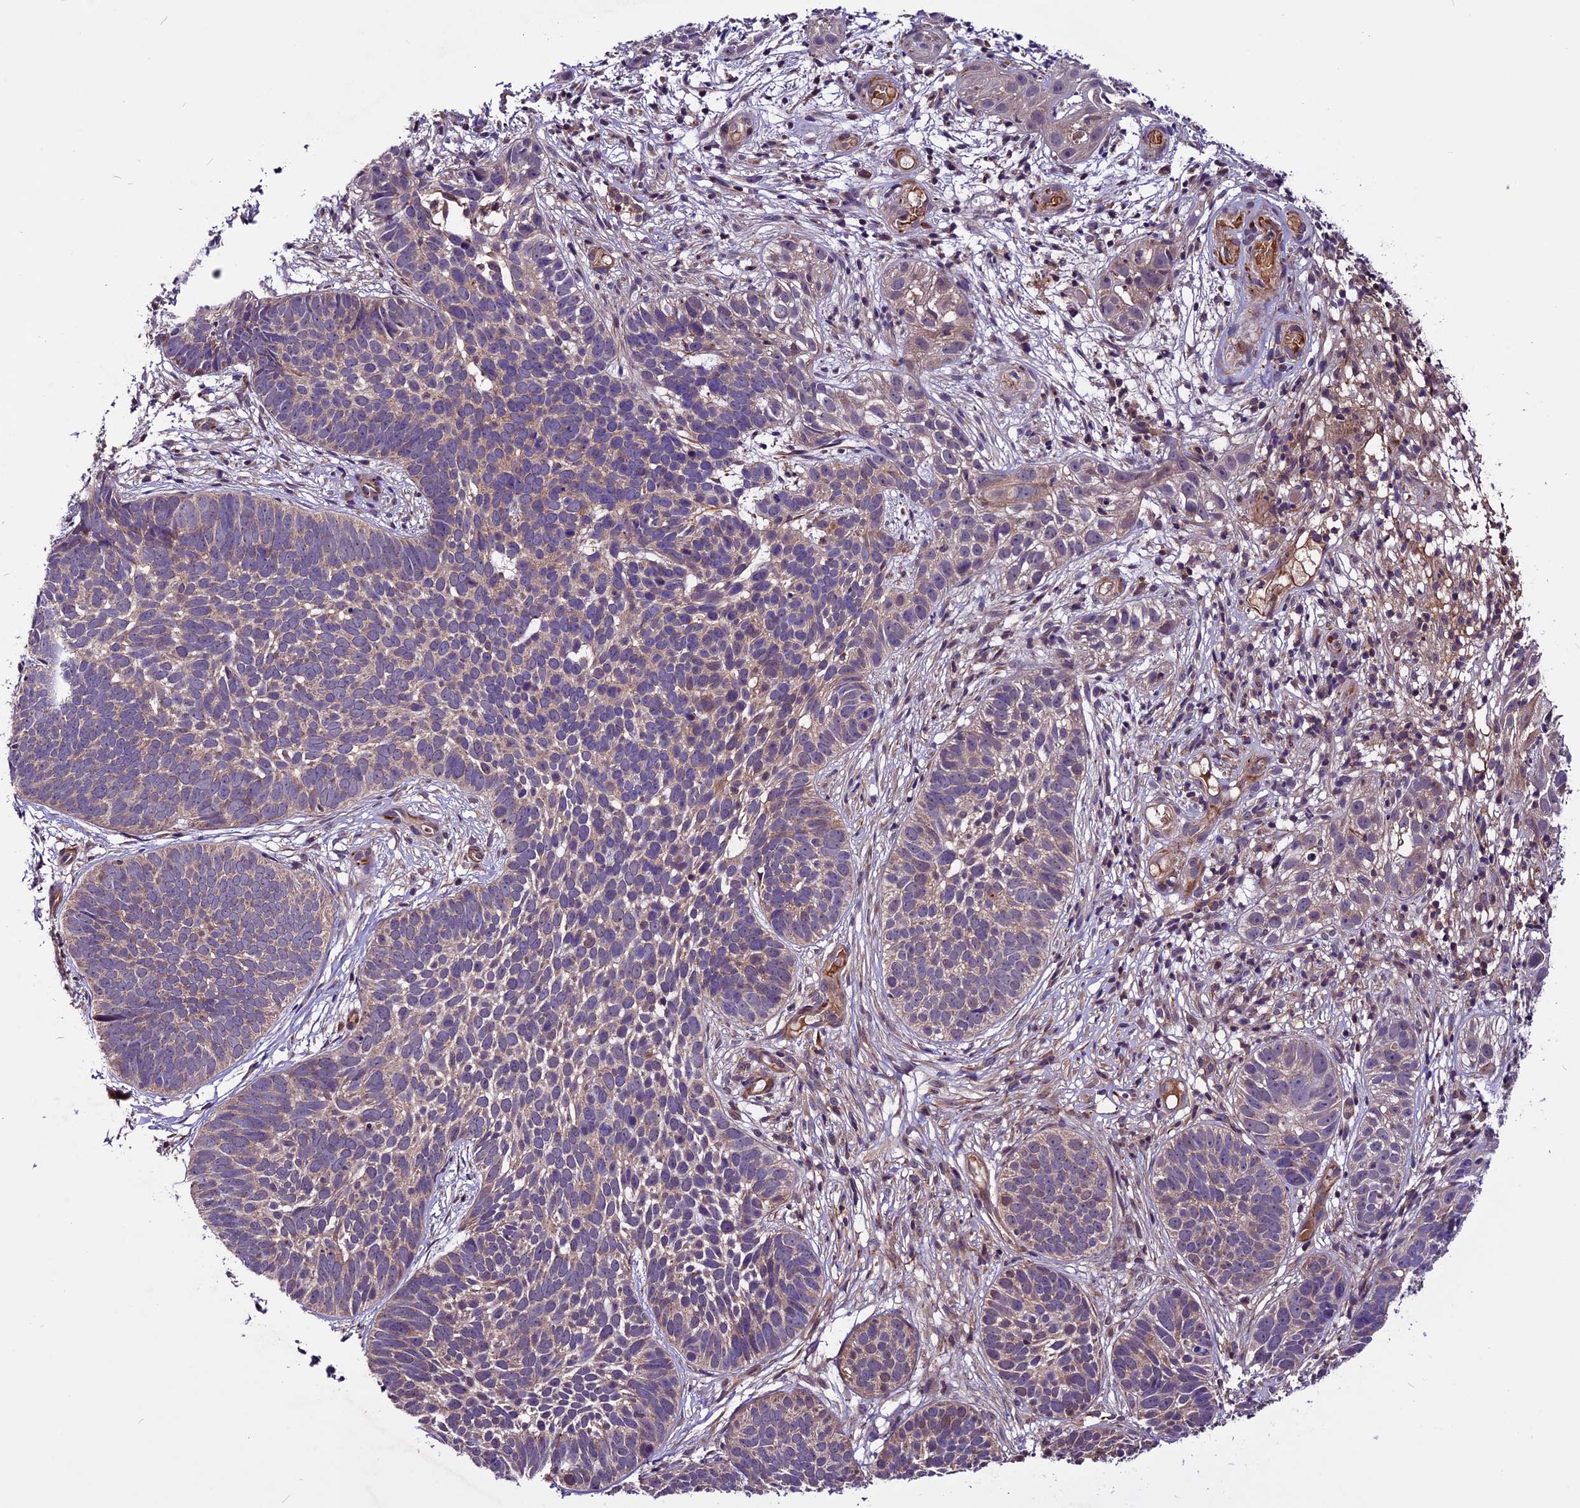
{"staining": {"intensity": "weak", "quantity": "25%-75%", "location": "cytoplasmic/membranous"}, "tissue": "skin cancer", "cell_type": "Tumor cells", "image_type": "cancer", "snomed": [{"axis": "morphology", "description": "Basal cell carcinoma"}, {"axis": "topography", "description": "Skin"}], "caption": "IHC image of neoplastic tissue: basal cell carcinoma (skin) stained using IHC exhibits low levels of weak protein expression localized specifically in the cytoplasmic/membranous of tumor cells, appearing as a cytoplasmic/membranous brown color.", "gene": "RINL", "patient": {"sex": "male", "age": 89}}